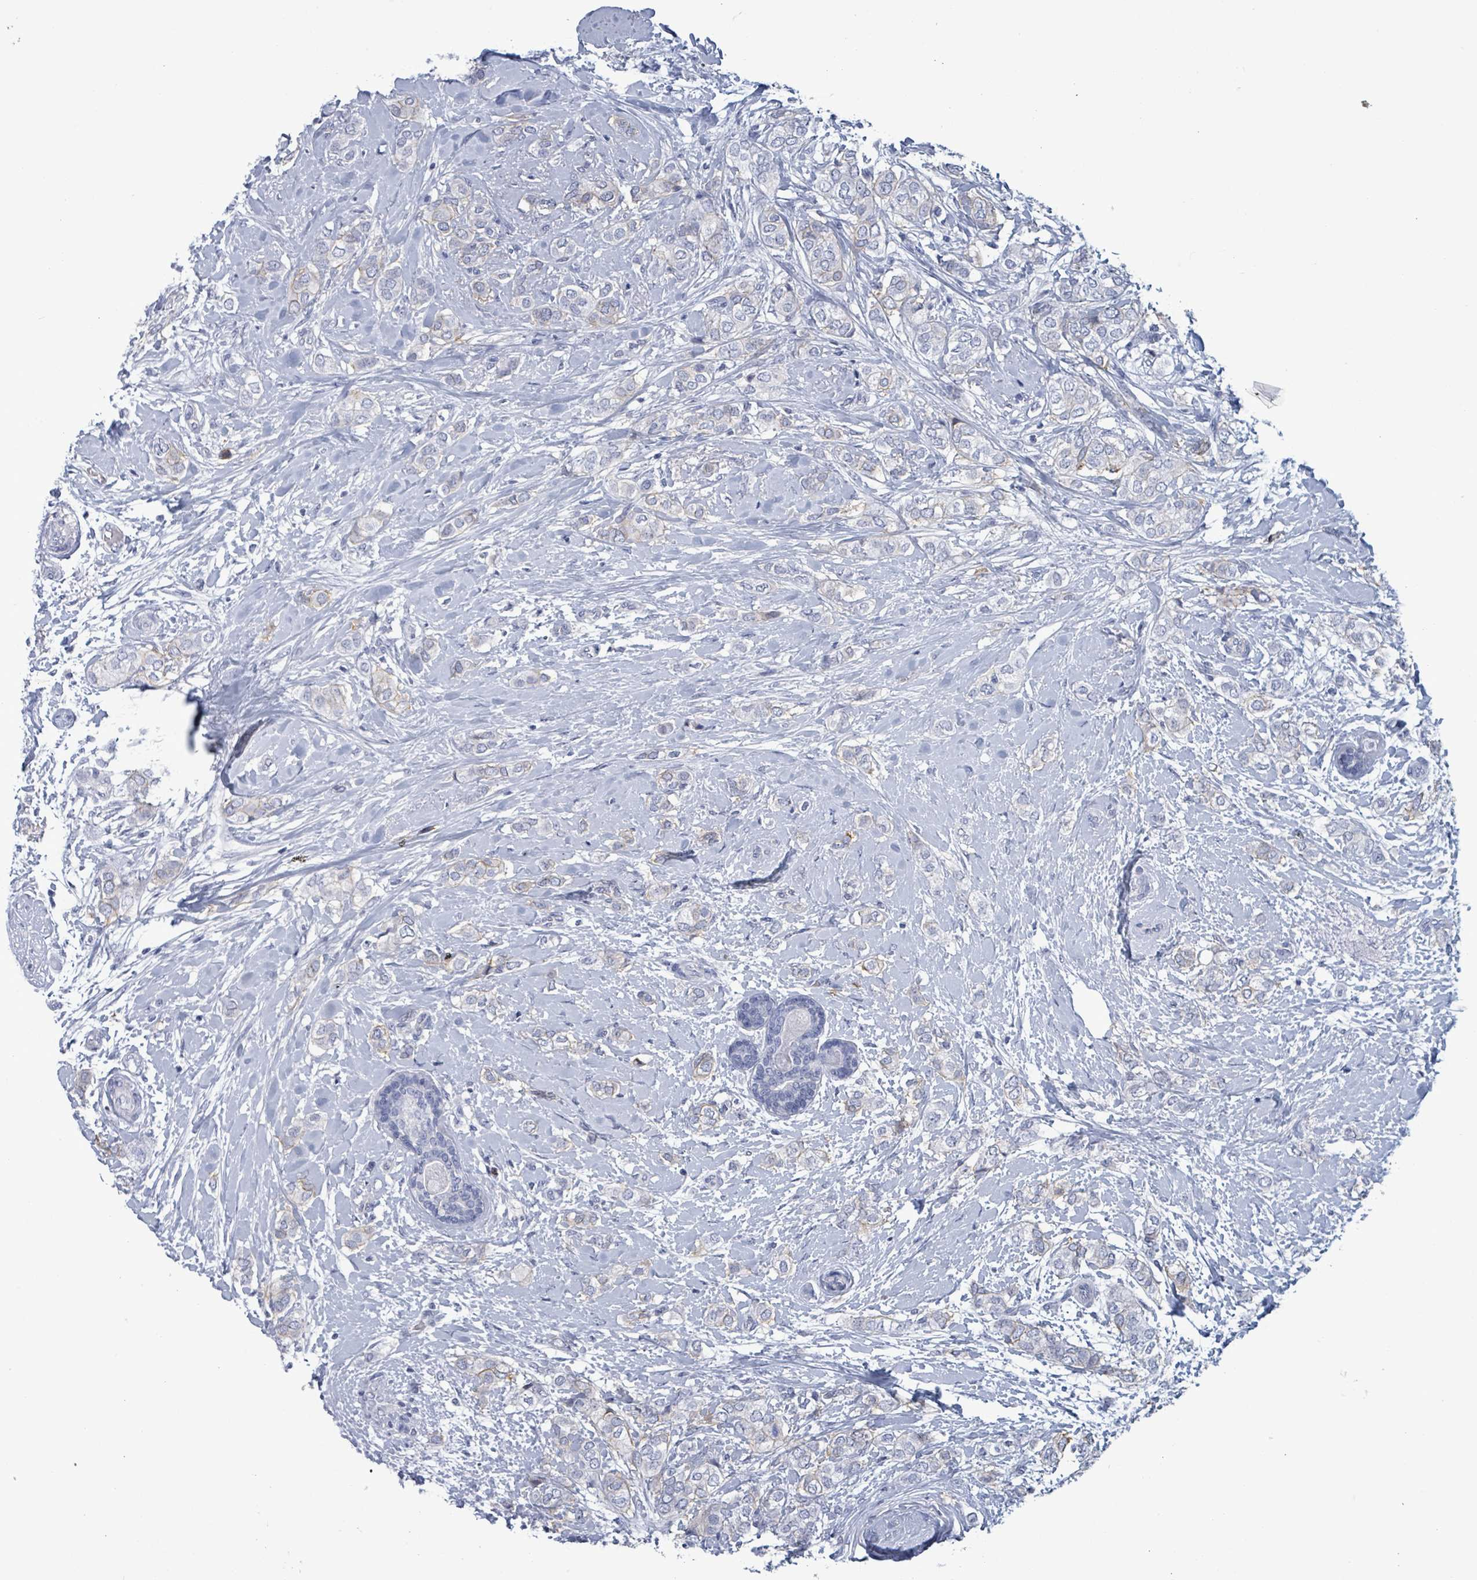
{"staining": {"intensity": "negative", "quantity": "none", "location": "none"}, "tissue": "breast cancer", "cell_type": "Tumor cells", "image_type": "cancer", "snomed": [{"axis": "morphology", "description": "Duct carcinoma"}, {"axis": "topography", "description": "Breast"}], "caption": "Immunohistochemistry (IHC) image of human breast invasive ductal carcinoma stained for a protein (brown), which demonstrates no expression in tumor cells. (Stains: DAB (3,3'-diaminobenzidine) immunohistochemistry with hematoxylin counter stain, Microscopy: brightfield microscopy at high magnification).", "gene": "BSG", "patient": {"sex": "female", "age": 73}}